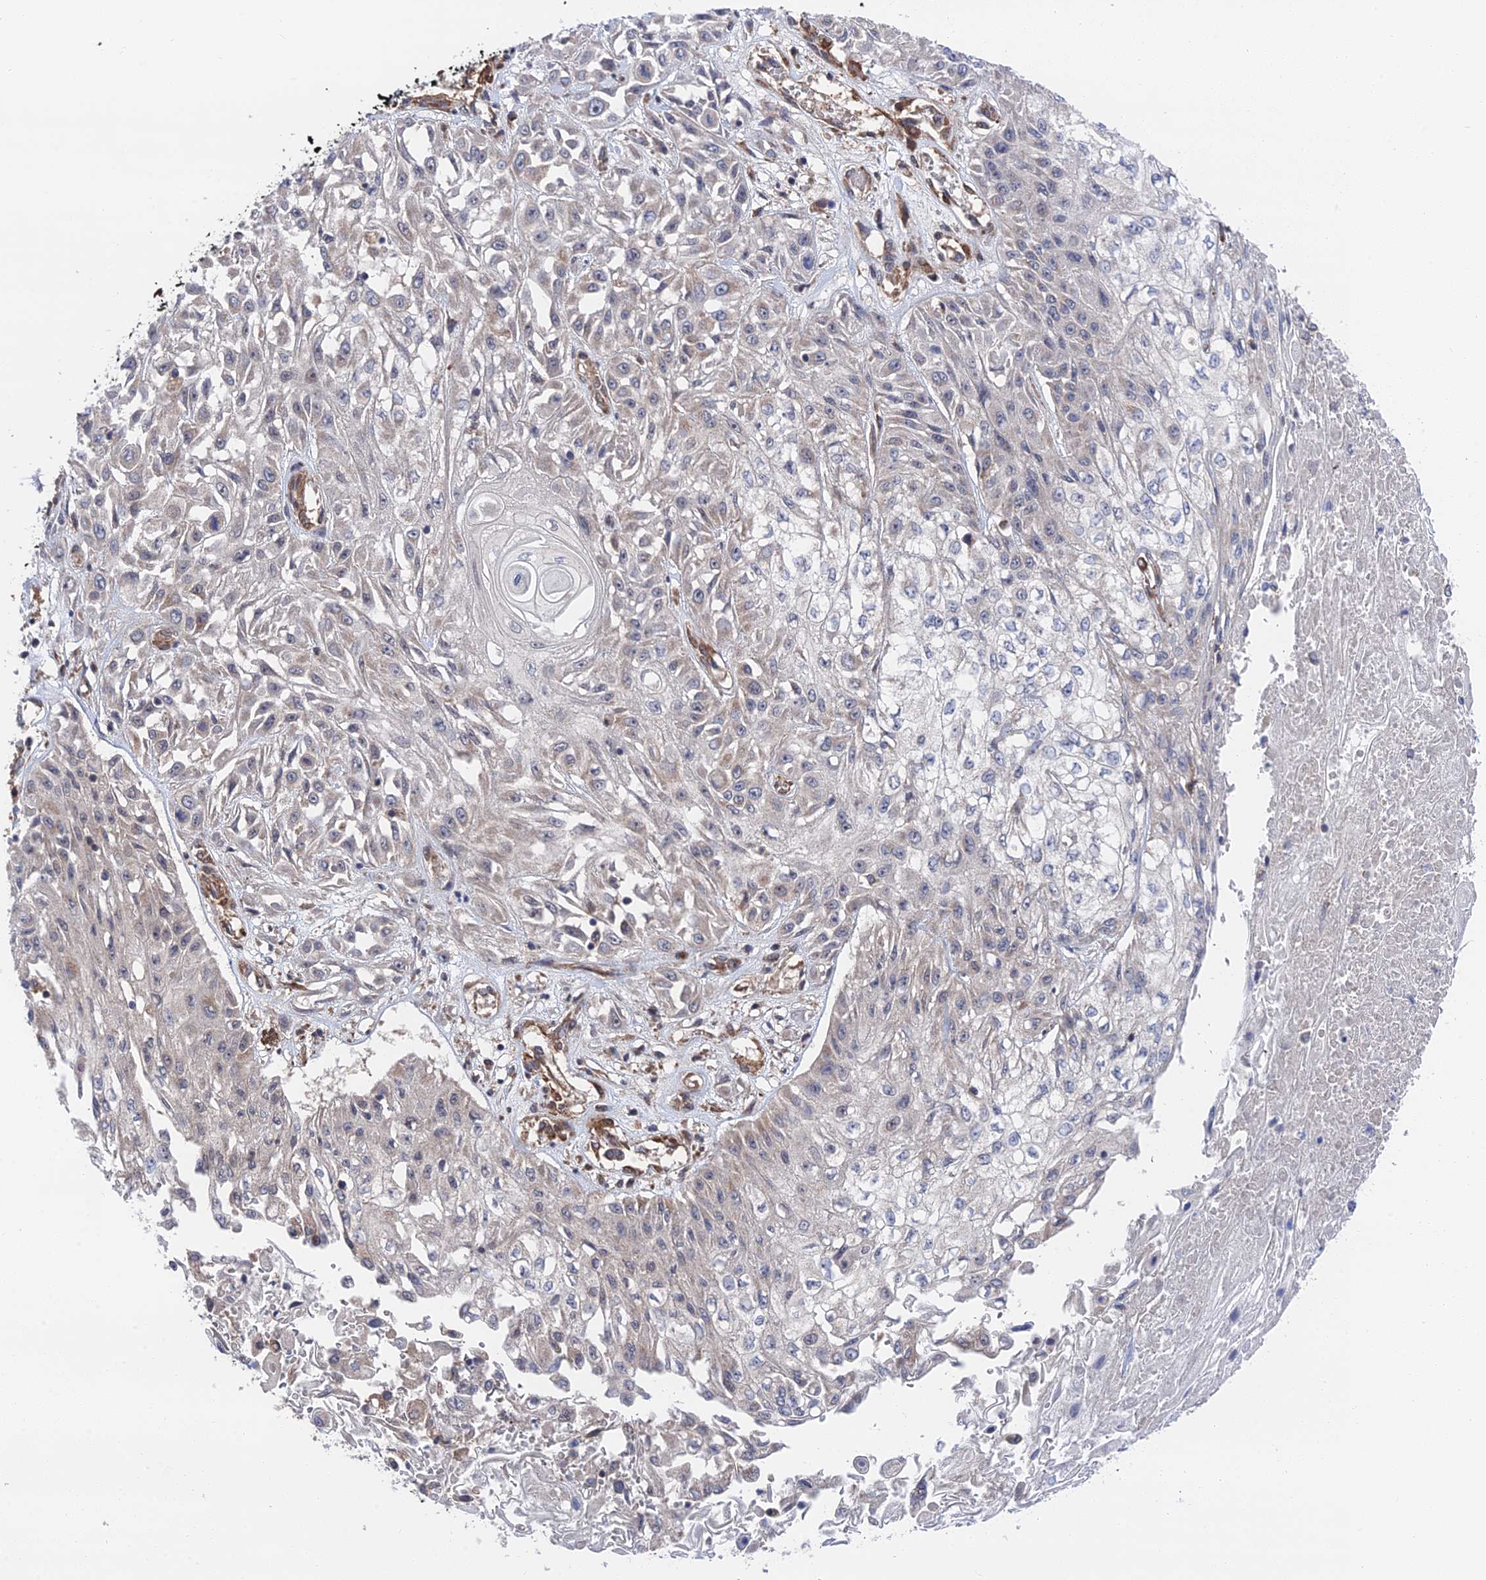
{"staining": {"intensity": "negative", "quantity": "none", "location": "none"}, "tissue": "skin cancer", "cell_type": "Tumor cells", "image_type": "cancer", "snomed": [{"axis": "morphology", "description": "Squamous cell carcinoma, NOS"}, {"axis": "morphology", "description": "Squamous cell carcinoma, metastatic, NOS"}, {"axis": "topography", "description": "Skin"}, {"axis": "topography", "description": "Lymph node"}], "caption": "The immunohistochemistry (IHC) image has no significant expression in tumor cells of squamous cell carcinoma (skin) tissue. (IHC, brightfield microscopy, high magnification).", "gene": "ZNF320", "patient": {"sex": "male", "age": 75}}